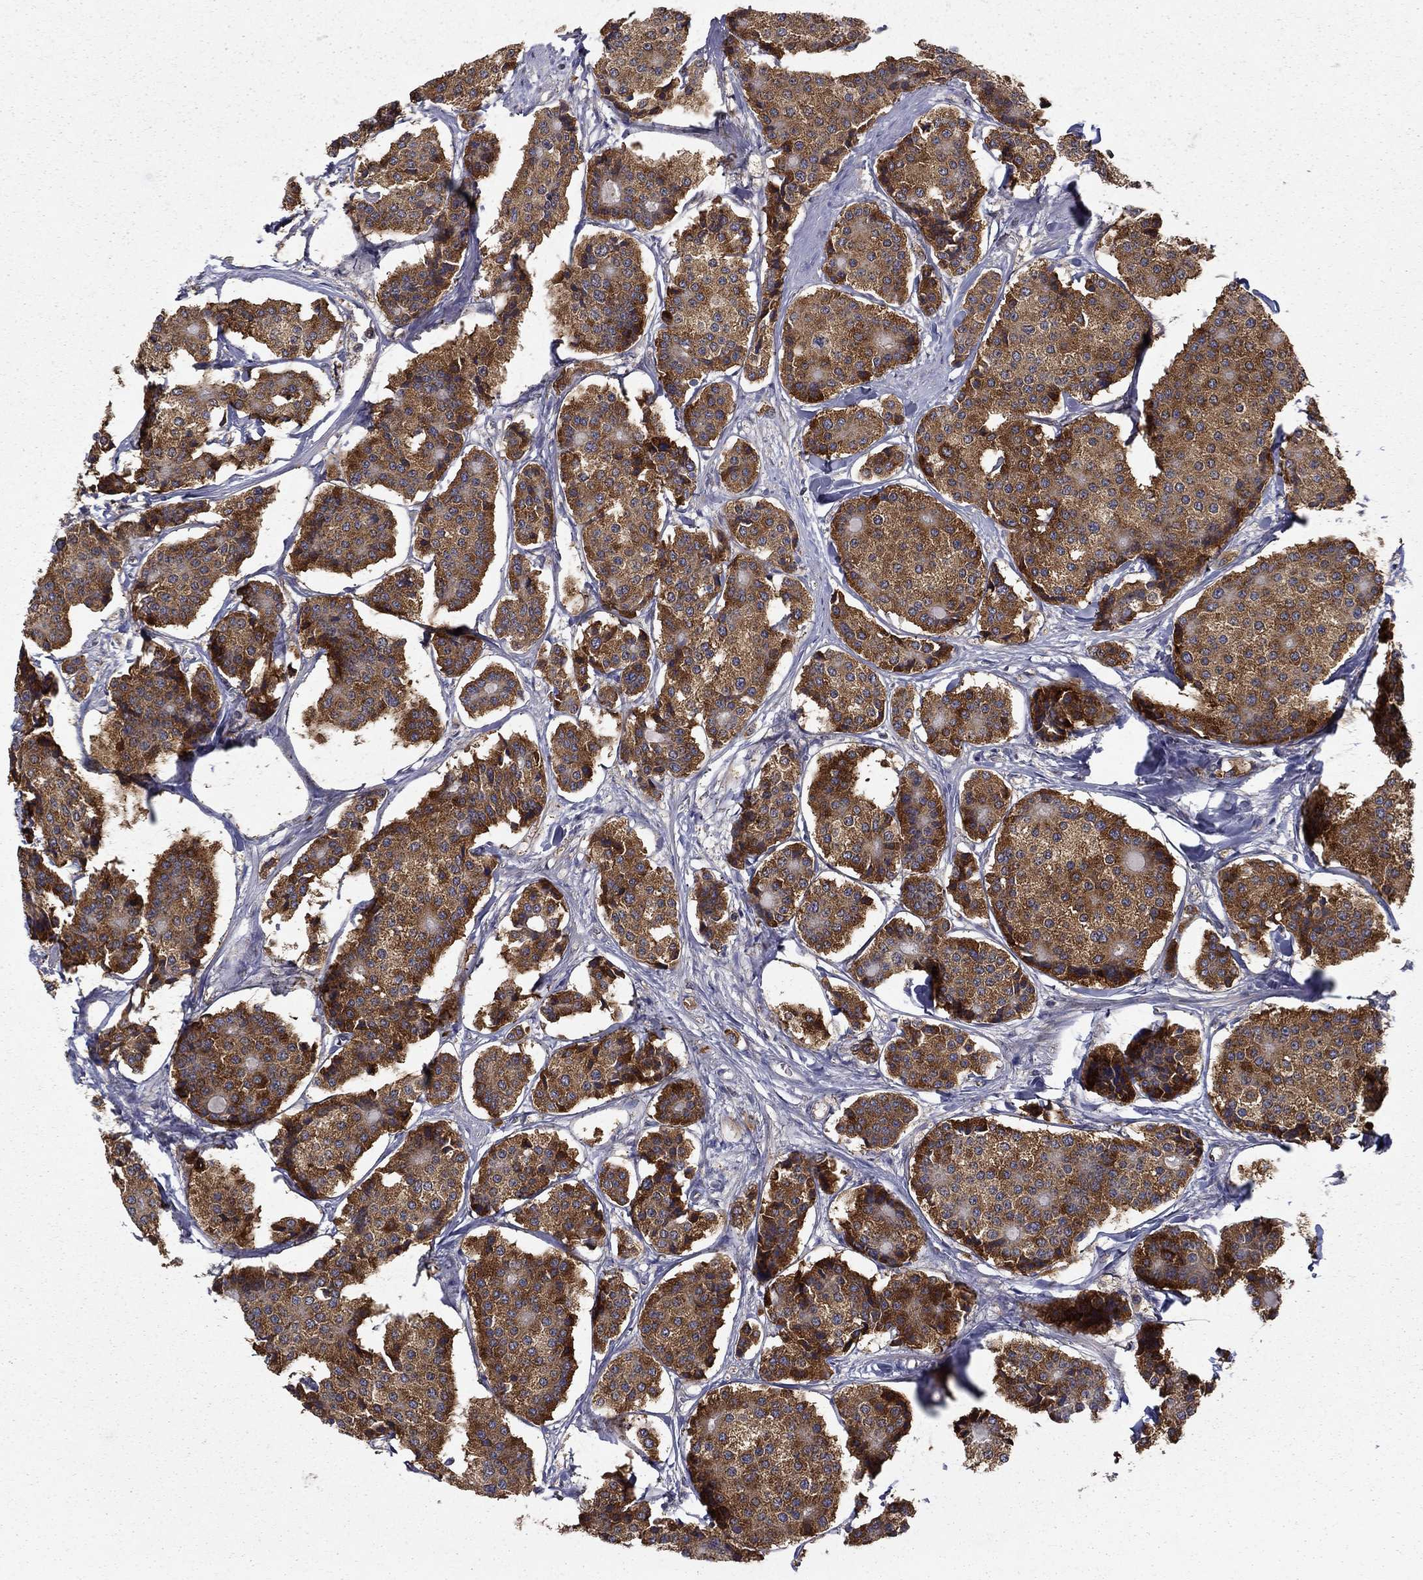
{"staining": {"intensity": "strong", "quantity": ">75%", "location": "cytoplasmic/membranous"}, "tissue": "carcinoid", "cell_type": "Tumor cells", "image_type": "cancer", "snomed": [{"axis": "morphology", "description": "Carcinoid, malignant, NOS"}, {"axis": "topography", "description": "Small intestine"}], "caption": "Tumor cells reveal strong cytoplasmic/membranous staining in approximately >75% of cells in carcinoid. The protein is stained brown, and the nuclei are stained in blue (DAB IHC with brightfield microscopy, high magnification).", "gene": "SLC2A13", "patient": {"sex": "female", "age": 65}}